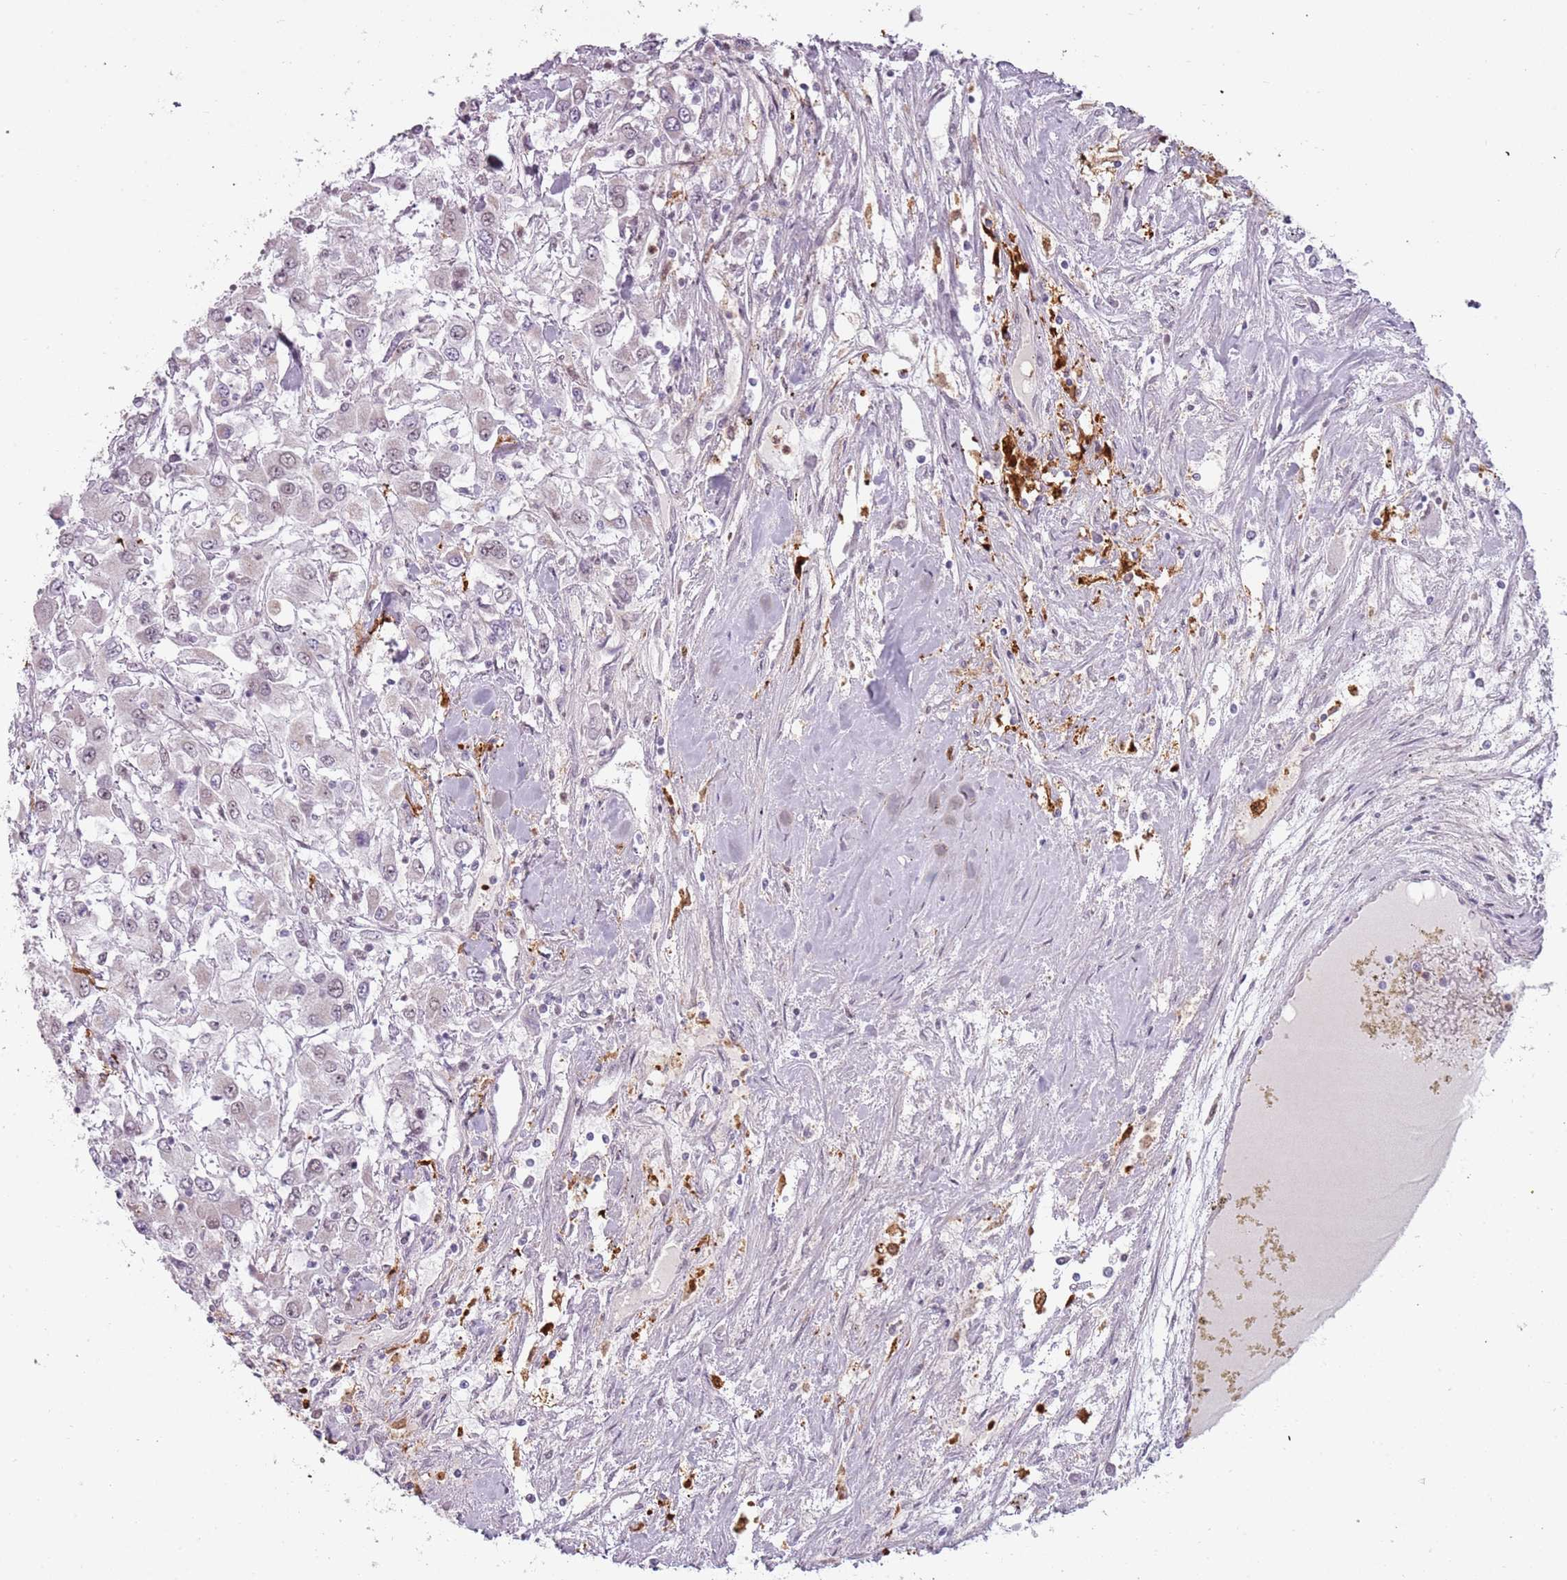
{"staining": {"intensity": "negative", "quantity": "none", "location": "none"}, "tissue": "renal cancer", "cell_type": "Tumor cells", "image_type": "cancer", "snomed": [{"axis": "morphology", "description": "Adenocarcinoma, NOS"}, {"axis": "topography", "description": "Kidney"}], "caption": "DAB immunohistochemical staining of renal cancer reveals no significant expression in tumor cells. (DAB immunohistochemistry, high magnification).", "gene": "REXO4", "patient": {"sex": "female", "age": 67}}